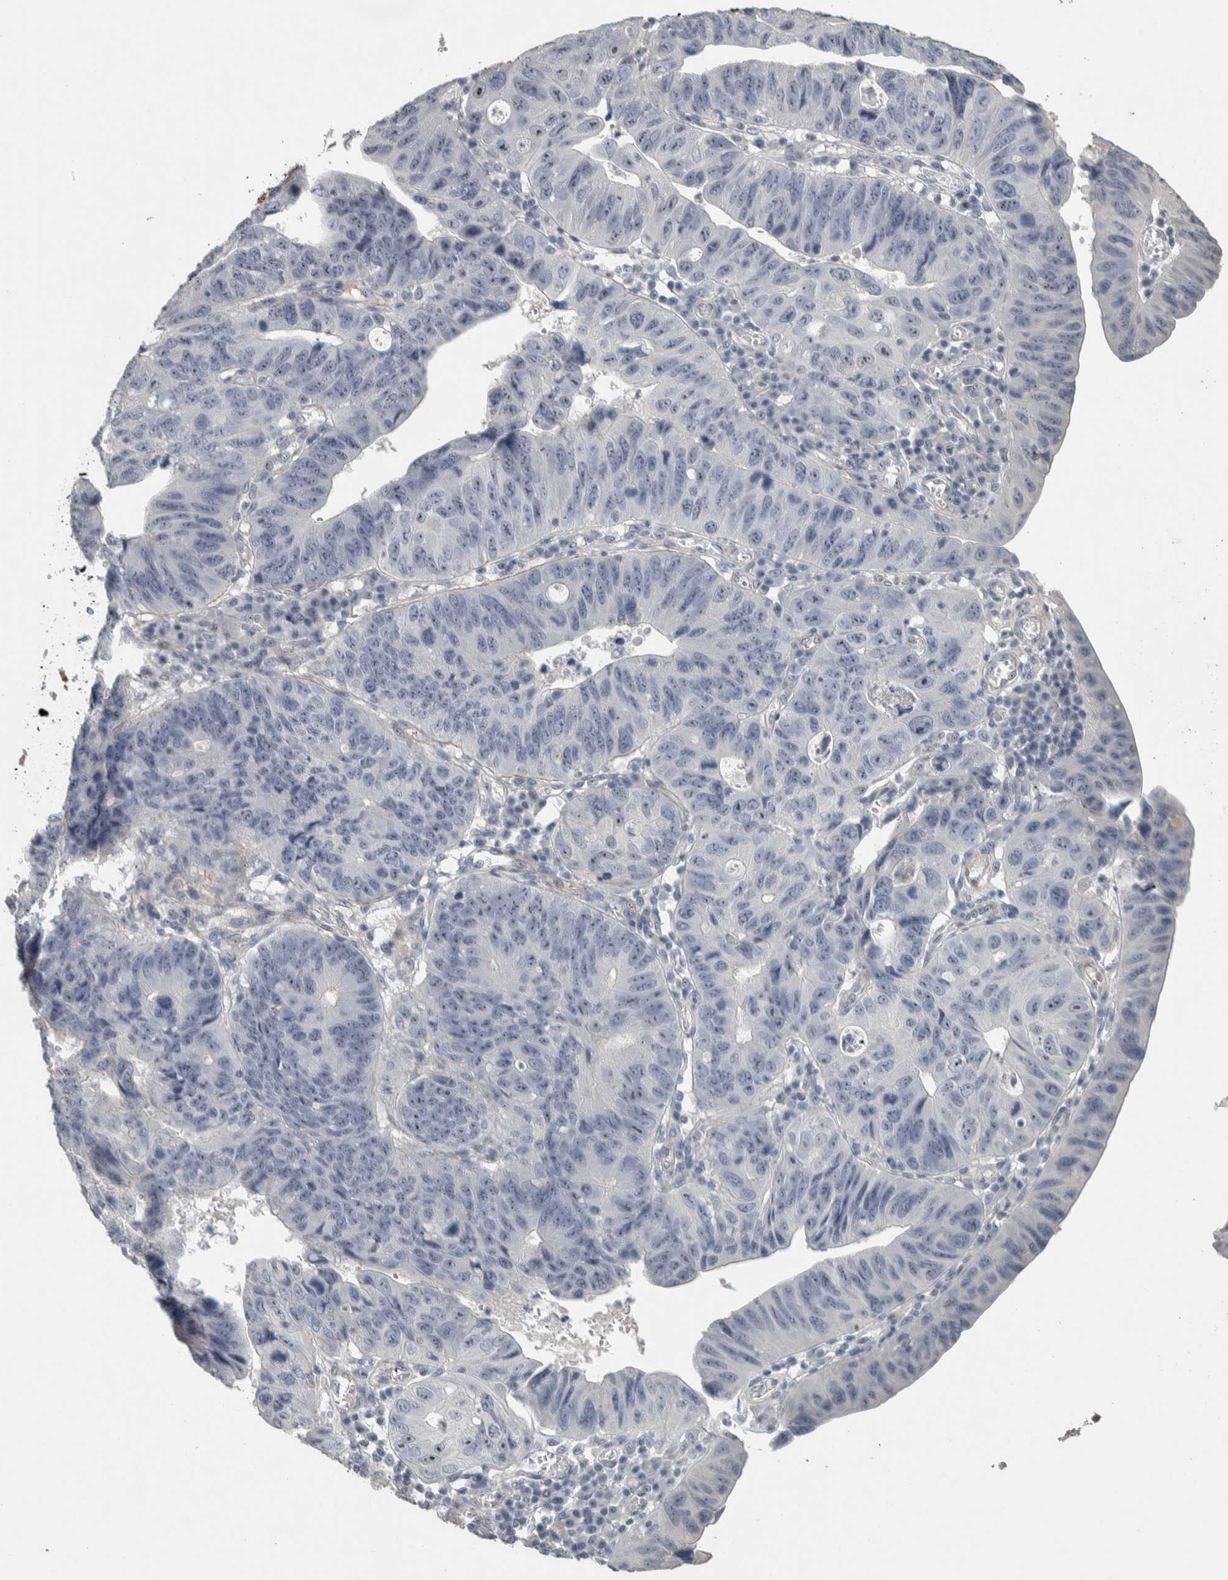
{"staining": {"intensity": "weak", "quantity": "<25%", "location": "nuclear"}, "tissue": "stomach cancer", "cell_type": "Tumor cells", "image_type": "cancer", "snomed": [{"axis": "morphology", "description": "Adenocarcinoma, NOS"}, {"axis": "topography", "description": "Stomach"}], "caption": "Immunohistochemistry of human stomach cancer (adenocarcinoma) demonstrates no positivity in tumor cells.", "gene": "DCAF10", "patient": {"sex": "male", "age": 59}}